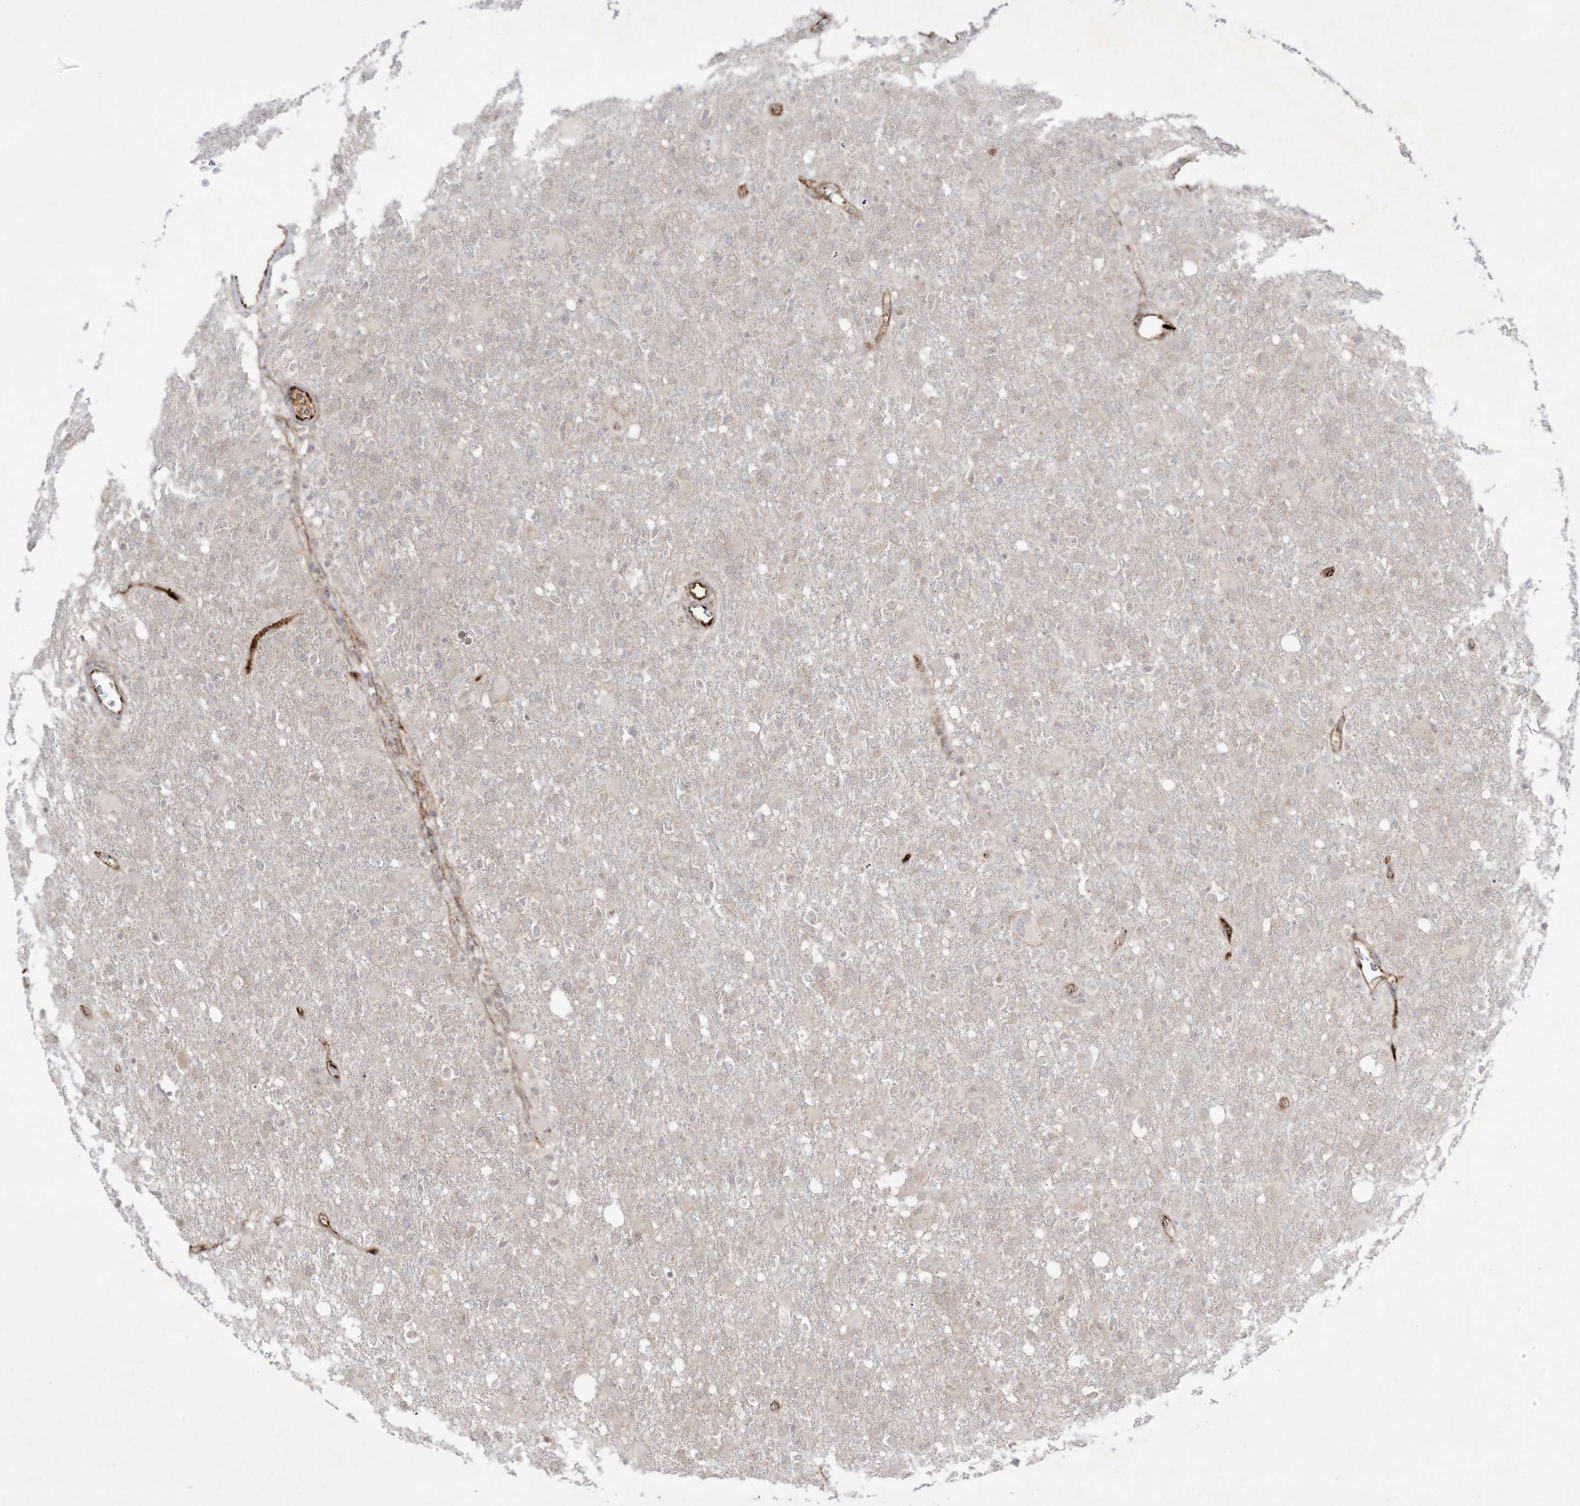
{"staining": {"intensity": "negative", "quantity": "none", "location": "none"}, "tissue": "glioma", "cell_type": "Tumor cells", "image_type": "cancer", "snomed": [{"axis": "morphology", "description": "Glioma, malignant, High grade"}, {"axis": "topography", "description": "Brain"}], "caption": "An image of human glioma is negative for staining in tumor cells.", "gene": "ZGRF1", "patient": {"sex": "female", "age": 57}}